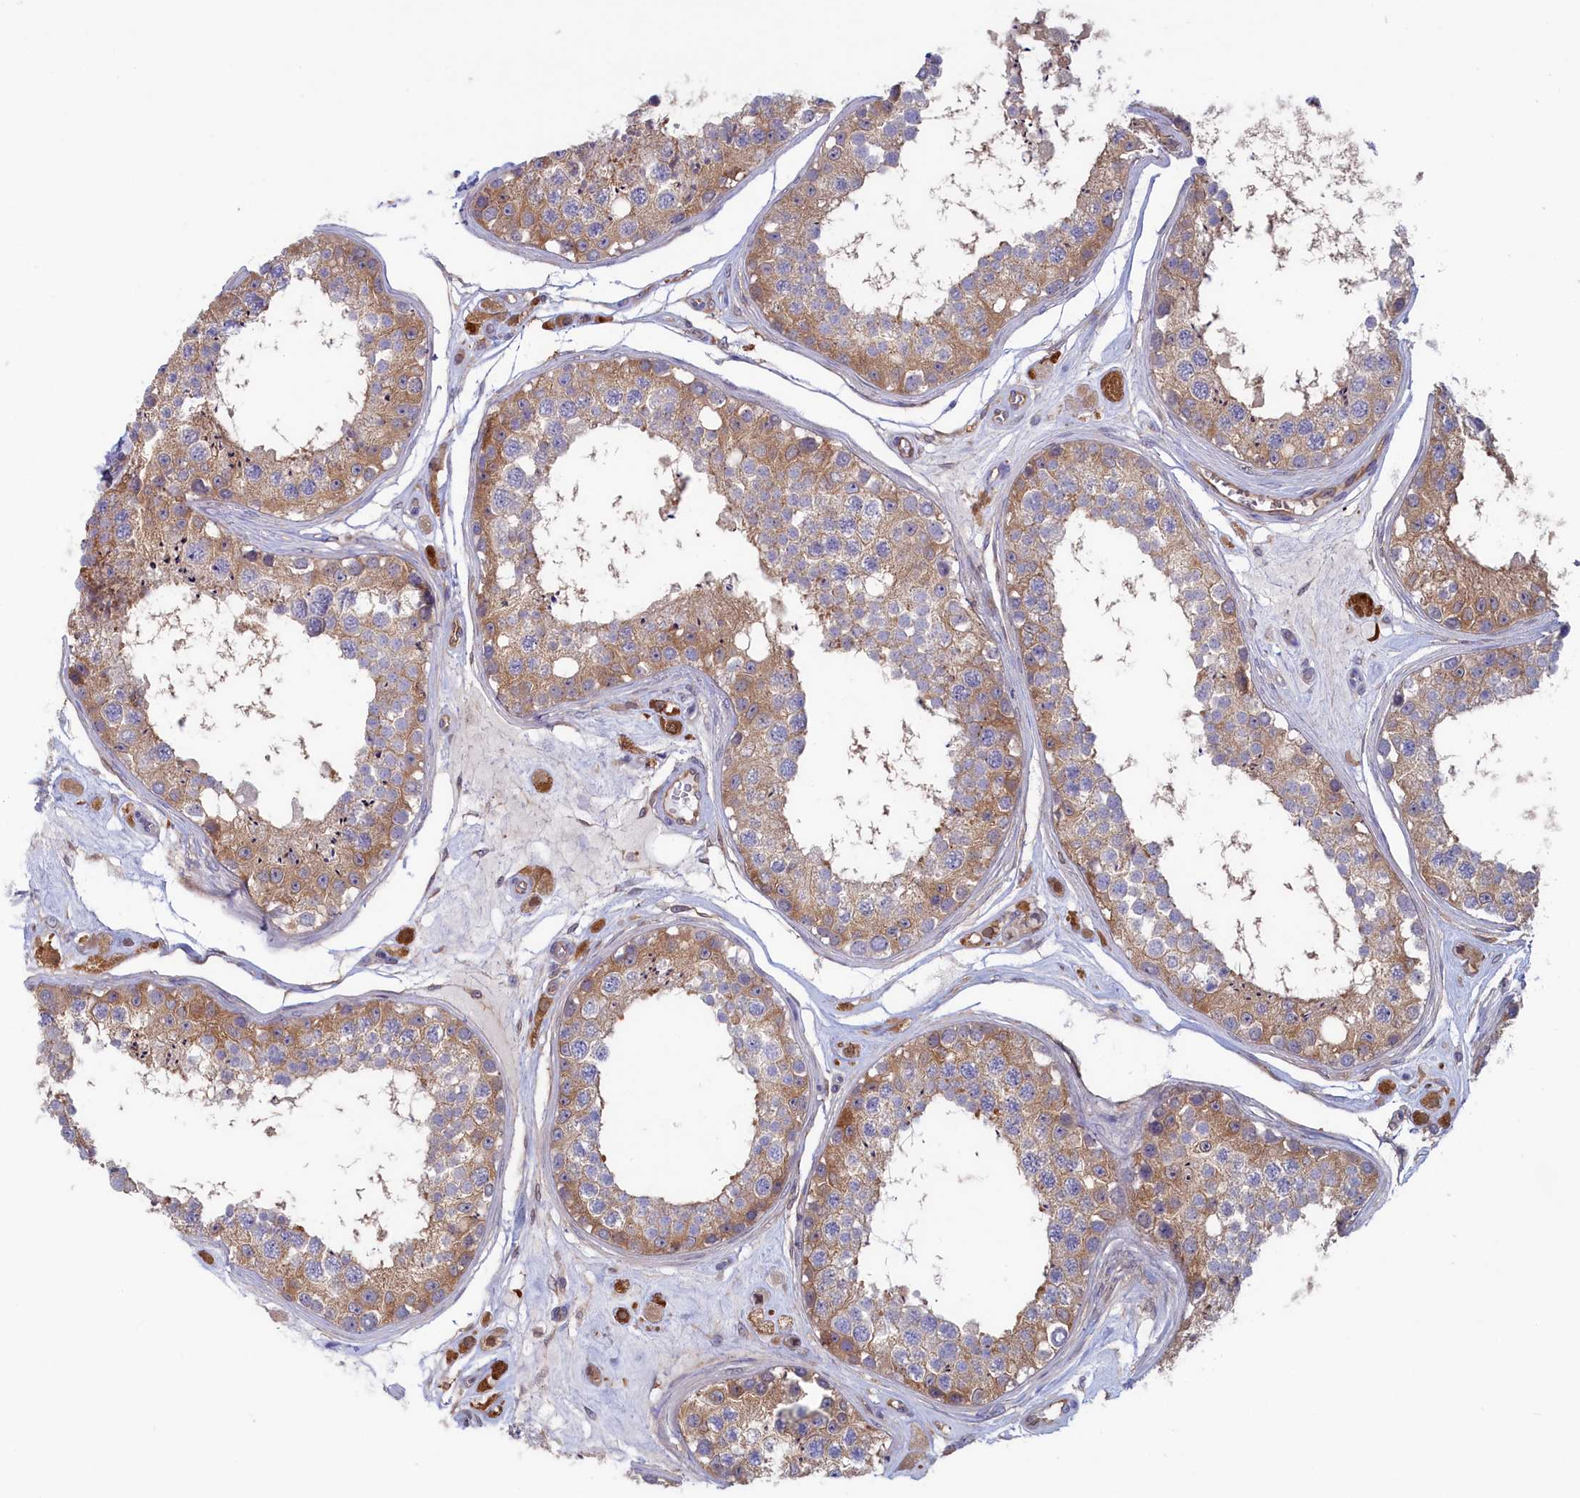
{"staining": {"intensity": "moderate", "quantity": "25%-75%", "location": "cytoplasmic/membranous"}, "tissue": "testis", "cell_type": "Cells in seminiferous ducts", "image_type": "normal", "snomed": [{"axis": "morphology", "description": "Normal tissue, NOS"}, {"axis": "topography", "description": "Testis"}], "caption": "Immunohistochemical staining of benign human testis demonstrates 25%-75% levels of moderate cytoplasmic/membranous protein expression in about 25%-75% of cells in seminiferous ducts. The staining is performed using DAB (3,3'-diaminobenzidine) brown chromogen to label protein expression. The nuclei are counter-stained blue using hematoxylin.", "gene": "SYNDIG1L", "patient": {"sex": "male", "age": 25}}